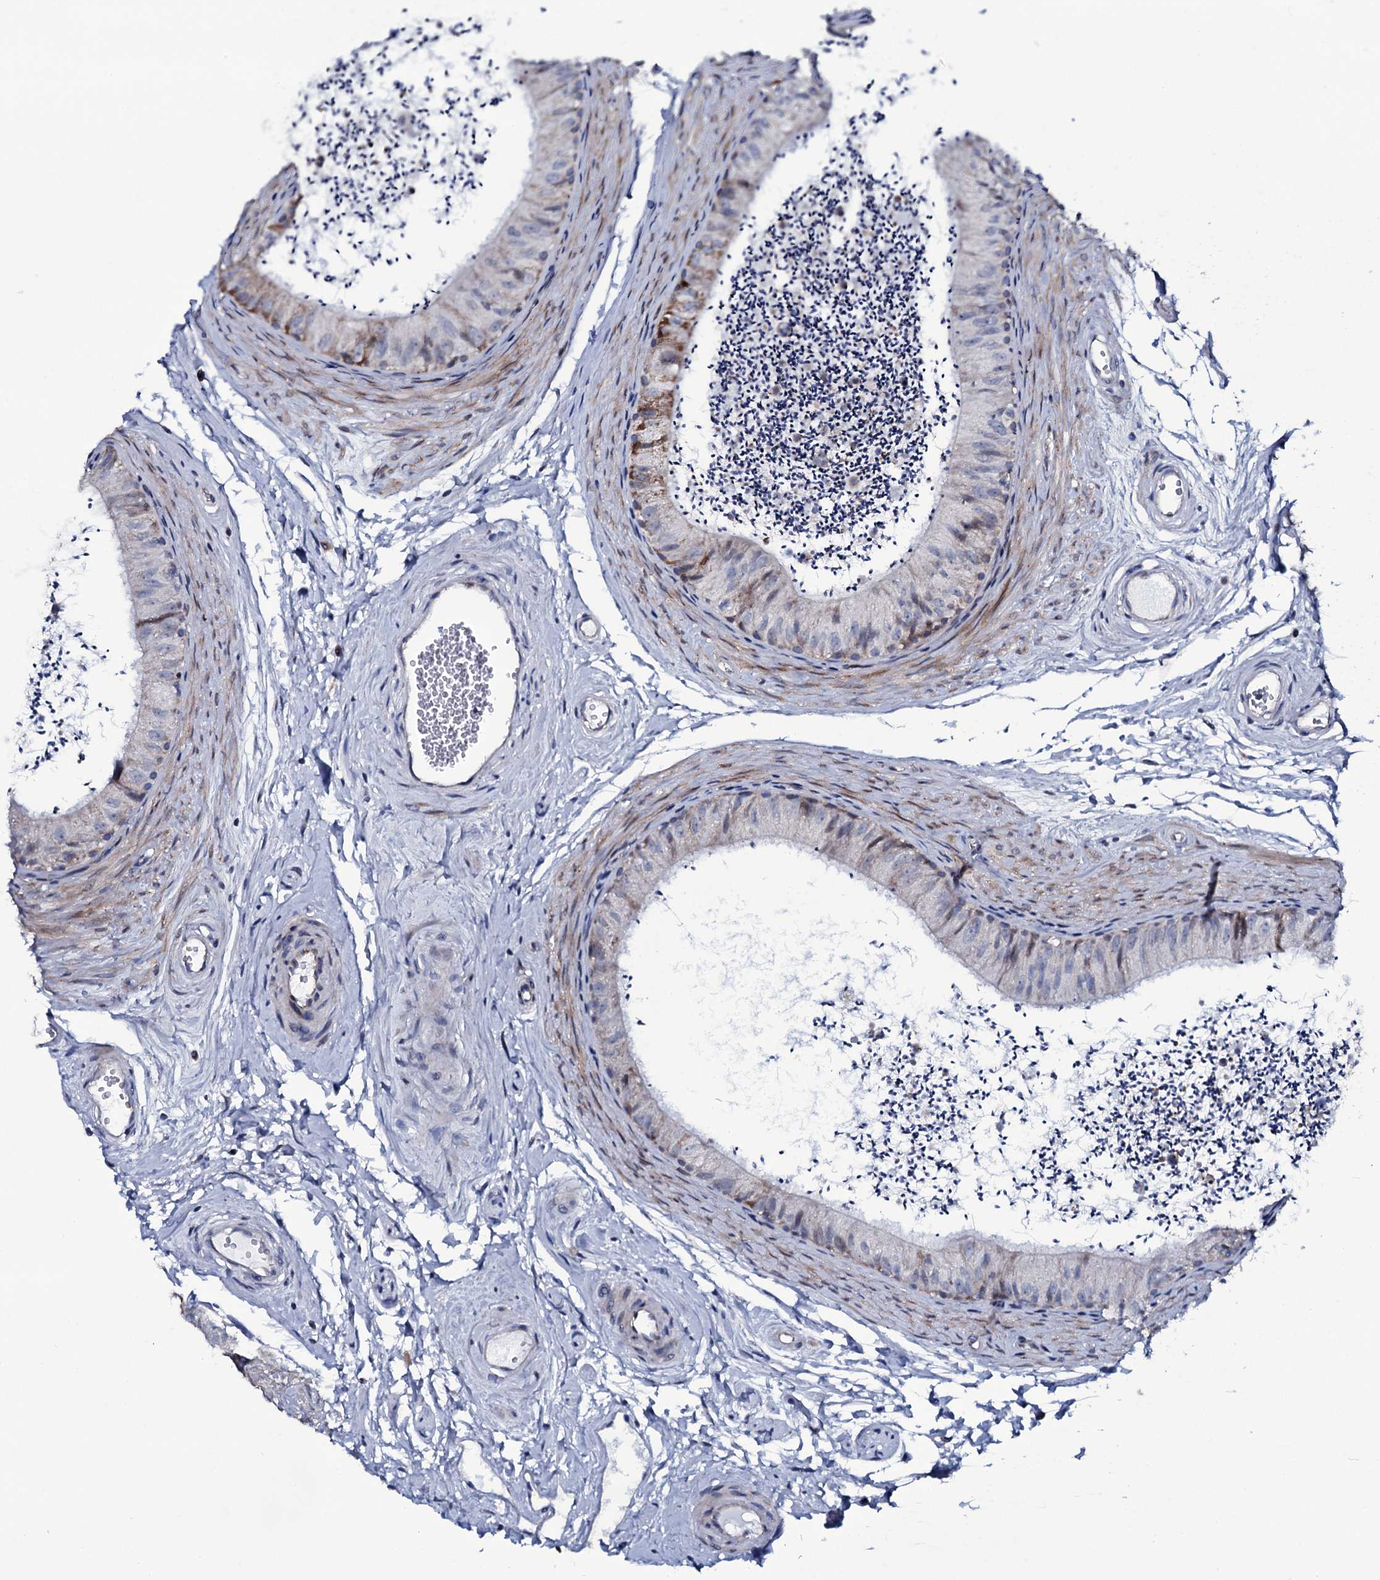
{"staining": {"intensity": "strong", "quantity": "25%-75%", "location": "cytoplasmic/membranous"}, "tissue": "epididymis", "cell_type": "Glandular cells", "image_type": "normal", "snomed": [{"axis": "morphology", "description": "Normal tissue, NOS"}, {"axis": "topography", "description": "Epididymis"}], "caption": "Strong cytoplasmic/membranous expression is present in about 25%-75% of glandular cells in unremarkable epididymis.", "gene": "WIPF3", "patient": {"sex": "male", "age": 56}}